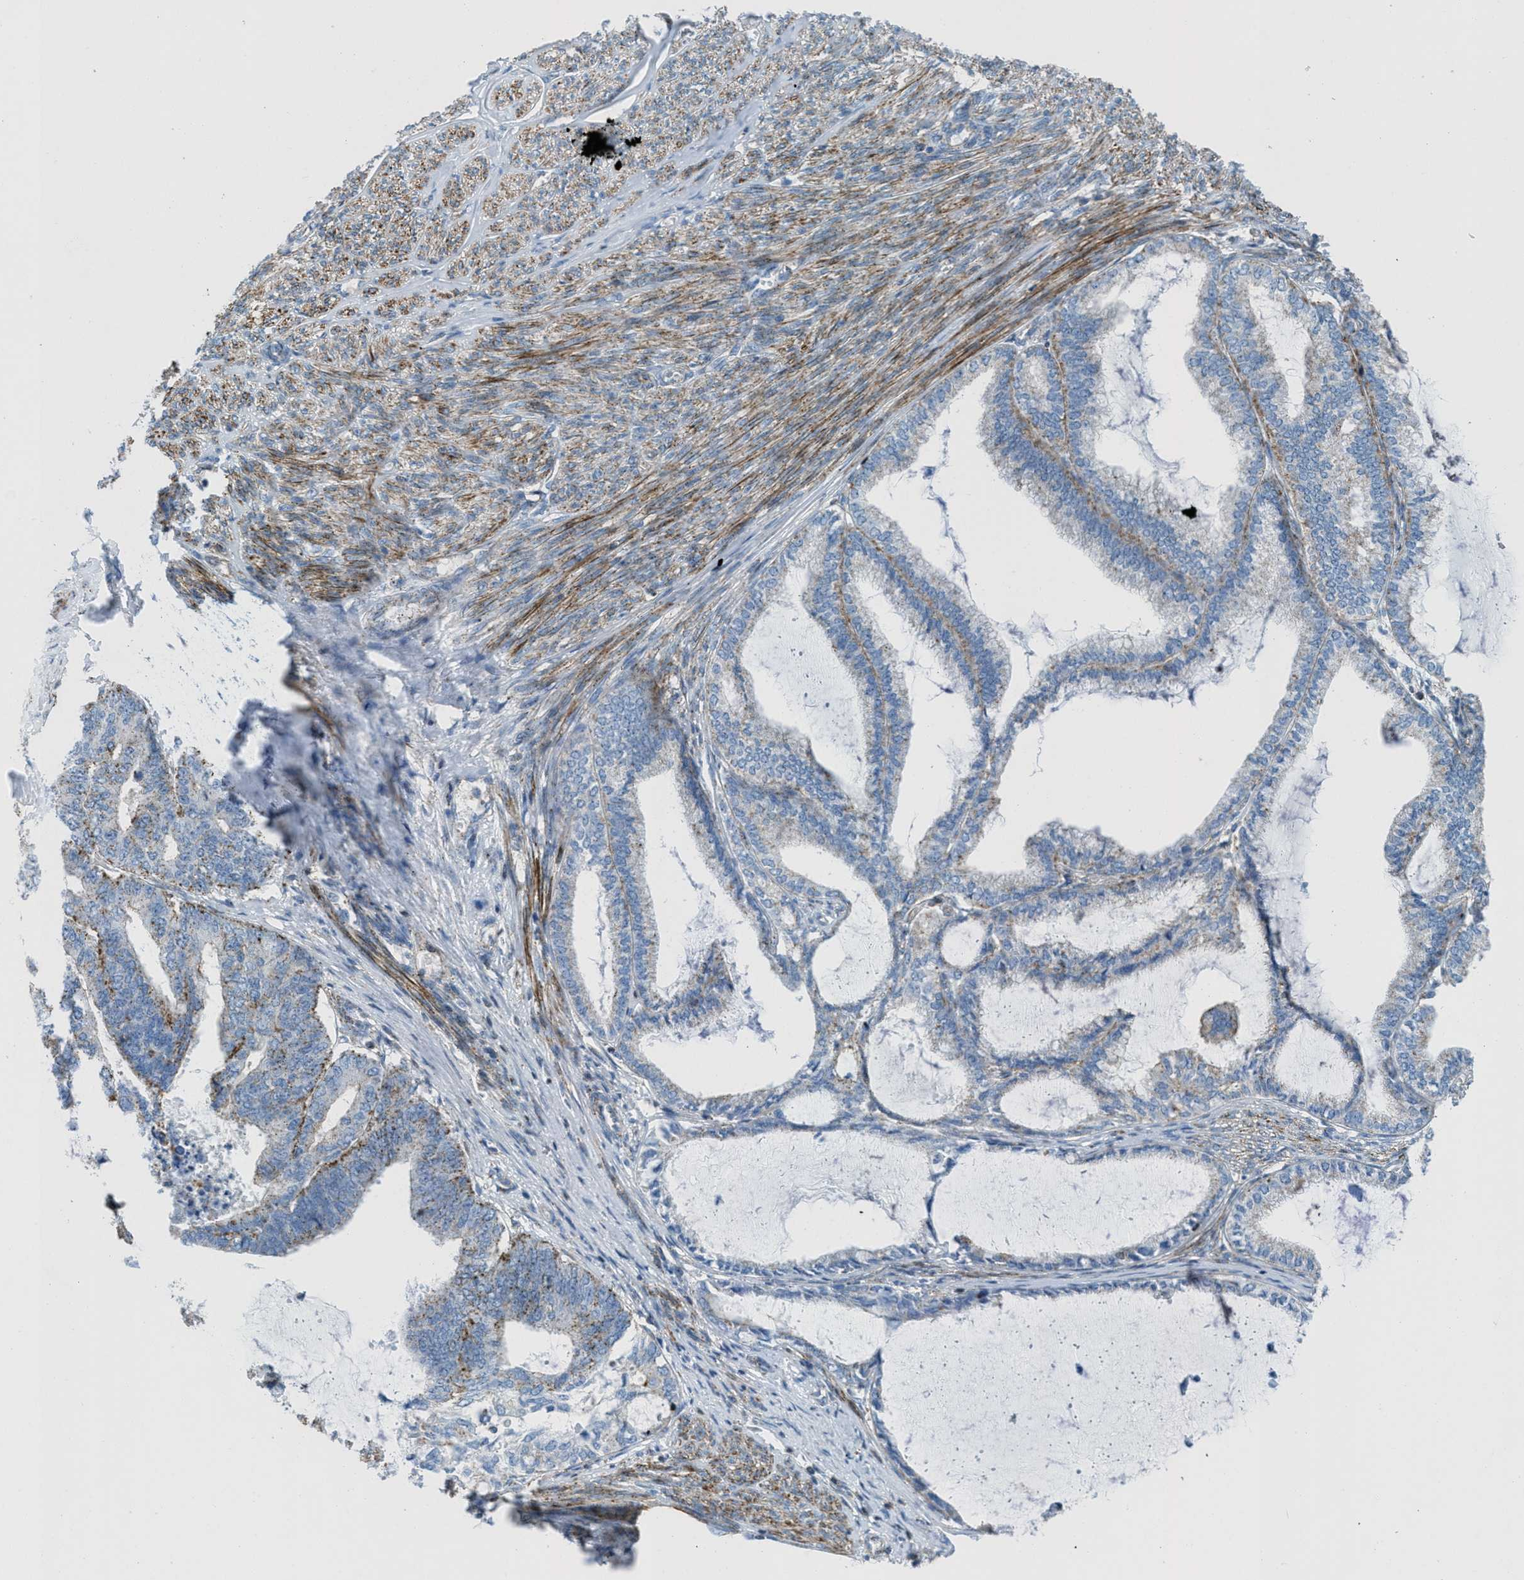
{"staining": {"intensity": "moderate", "quantity": "25%-75%", "location": "cytoplasmic/membranous"}, "tissue": "endometrial cancer", "cell_type": "Tumor cells", "image_type": "cancer", "snomed": [{"axis": "morphology", "description": "Adenocarcinoma, NOS"}, {"axis": "topography", "description": "Endometrium"}], "caption": "DAB immunohistochemical staining of endometrial cancer demonstrates moderate cytoplasmic/membranous protein positivity in approximately 25%-75% of tumor cells. The staining was performed using DAB (3,3'-diaminobenzidine) to visualize the protein expression in brown, while the nuclei were stained in blue with hematoxylin (Magnification: 20x).", "gene": "MFSD13A", "patient": {"sex": "female", "age": 86}}